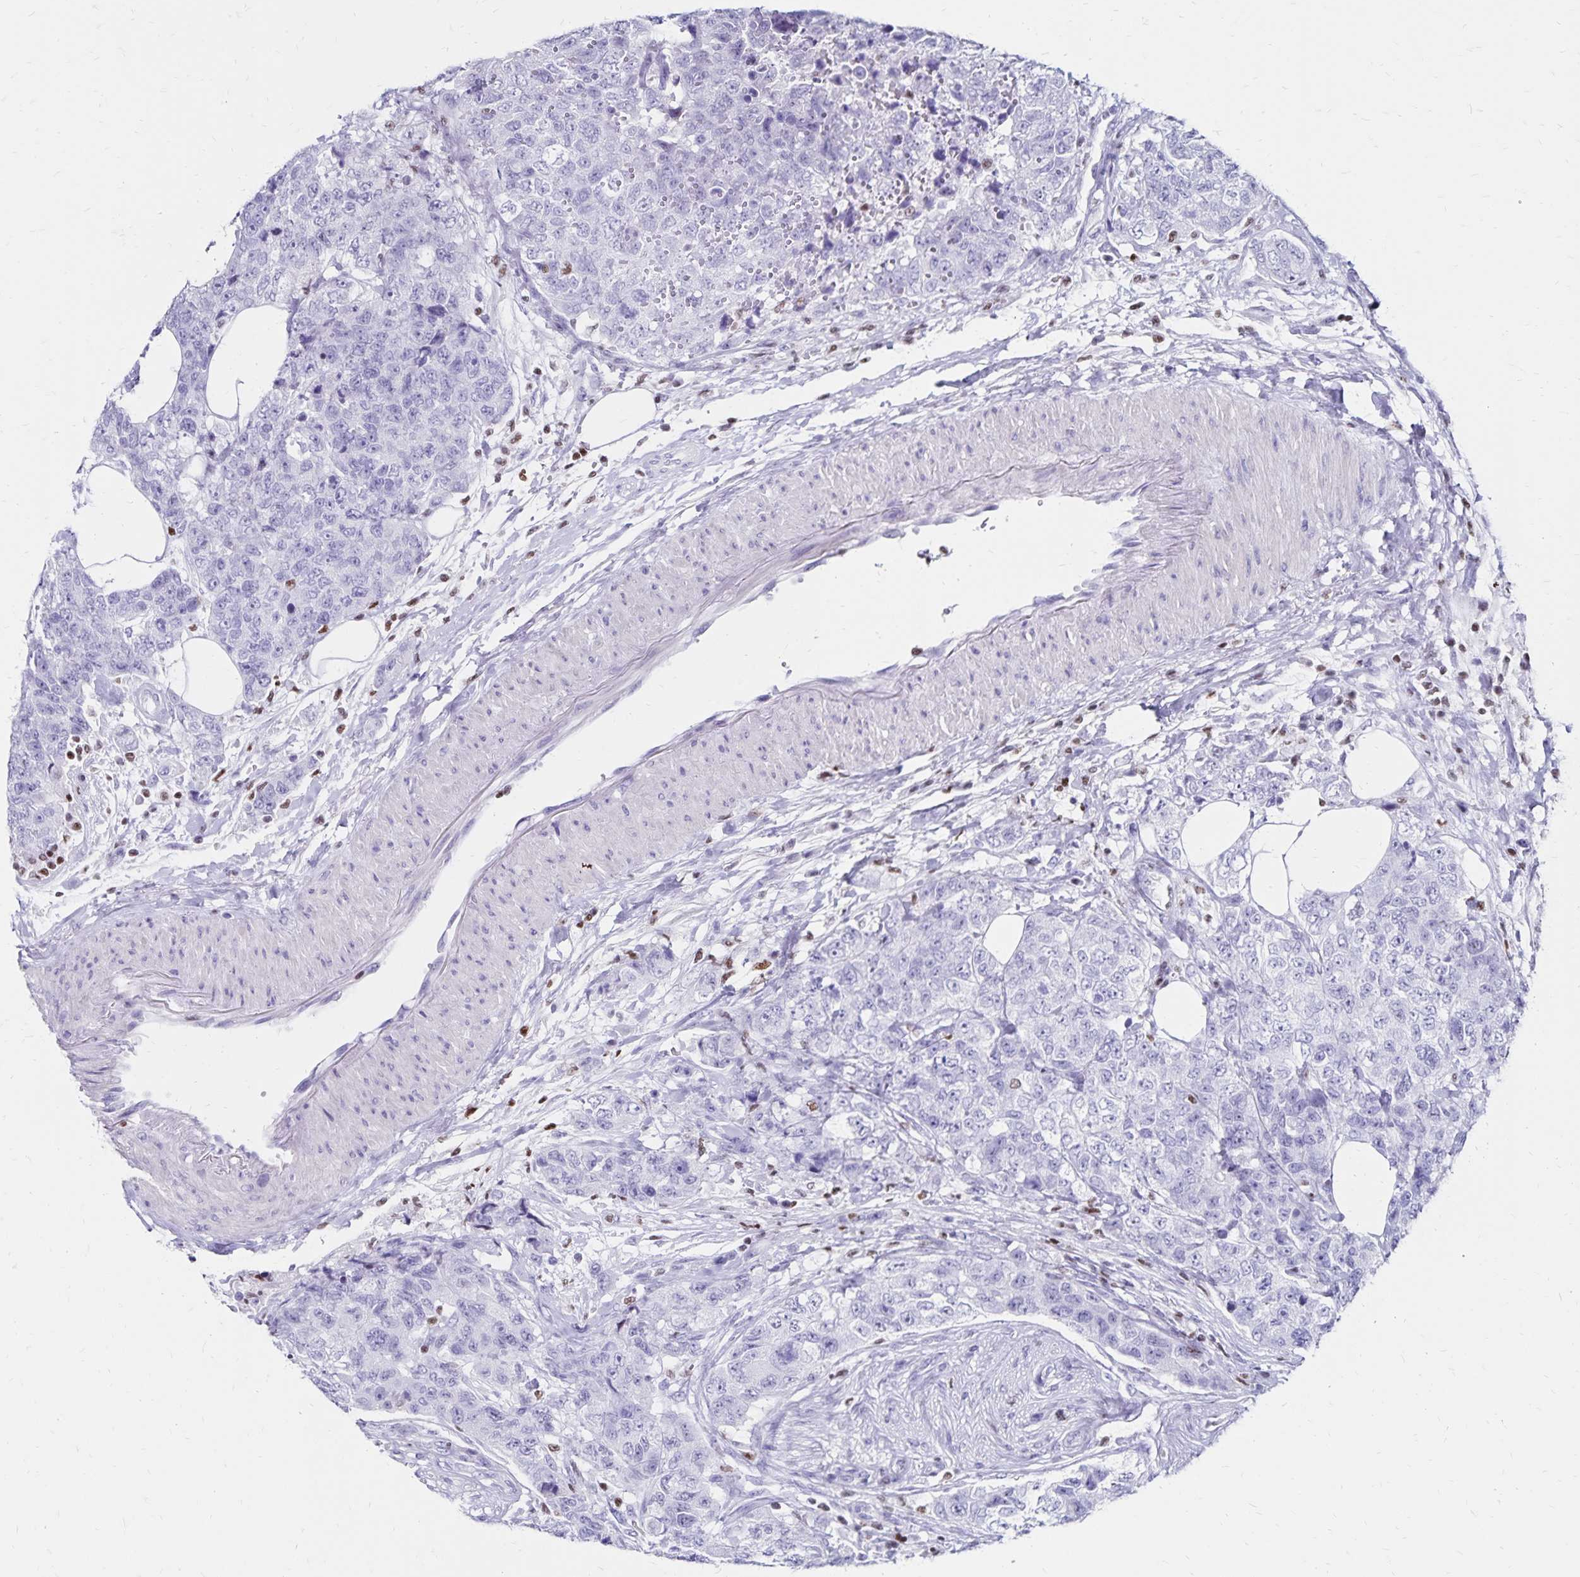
{"staining": {"intensity": "negative", "quantity": "none", "location": "none"}, "tissue": "urothelial cancer", "cell_type": "Tumor cells", "image_type": "cancer", "snomed": [{"axis": "morphology", "description": "Urothelial carcinoma, High grade"}, {"axis": "topography", "description": "Urinary bladder"}], "caption": "Histopathology image shows no protein expression in tumor cells of urothelial cancer tissue. (DAB immunohistochemistry (IHC) with hematoxylin counter stain).", "gene": "IKZF1", "patient": {"sex": "female", "age": 78}}